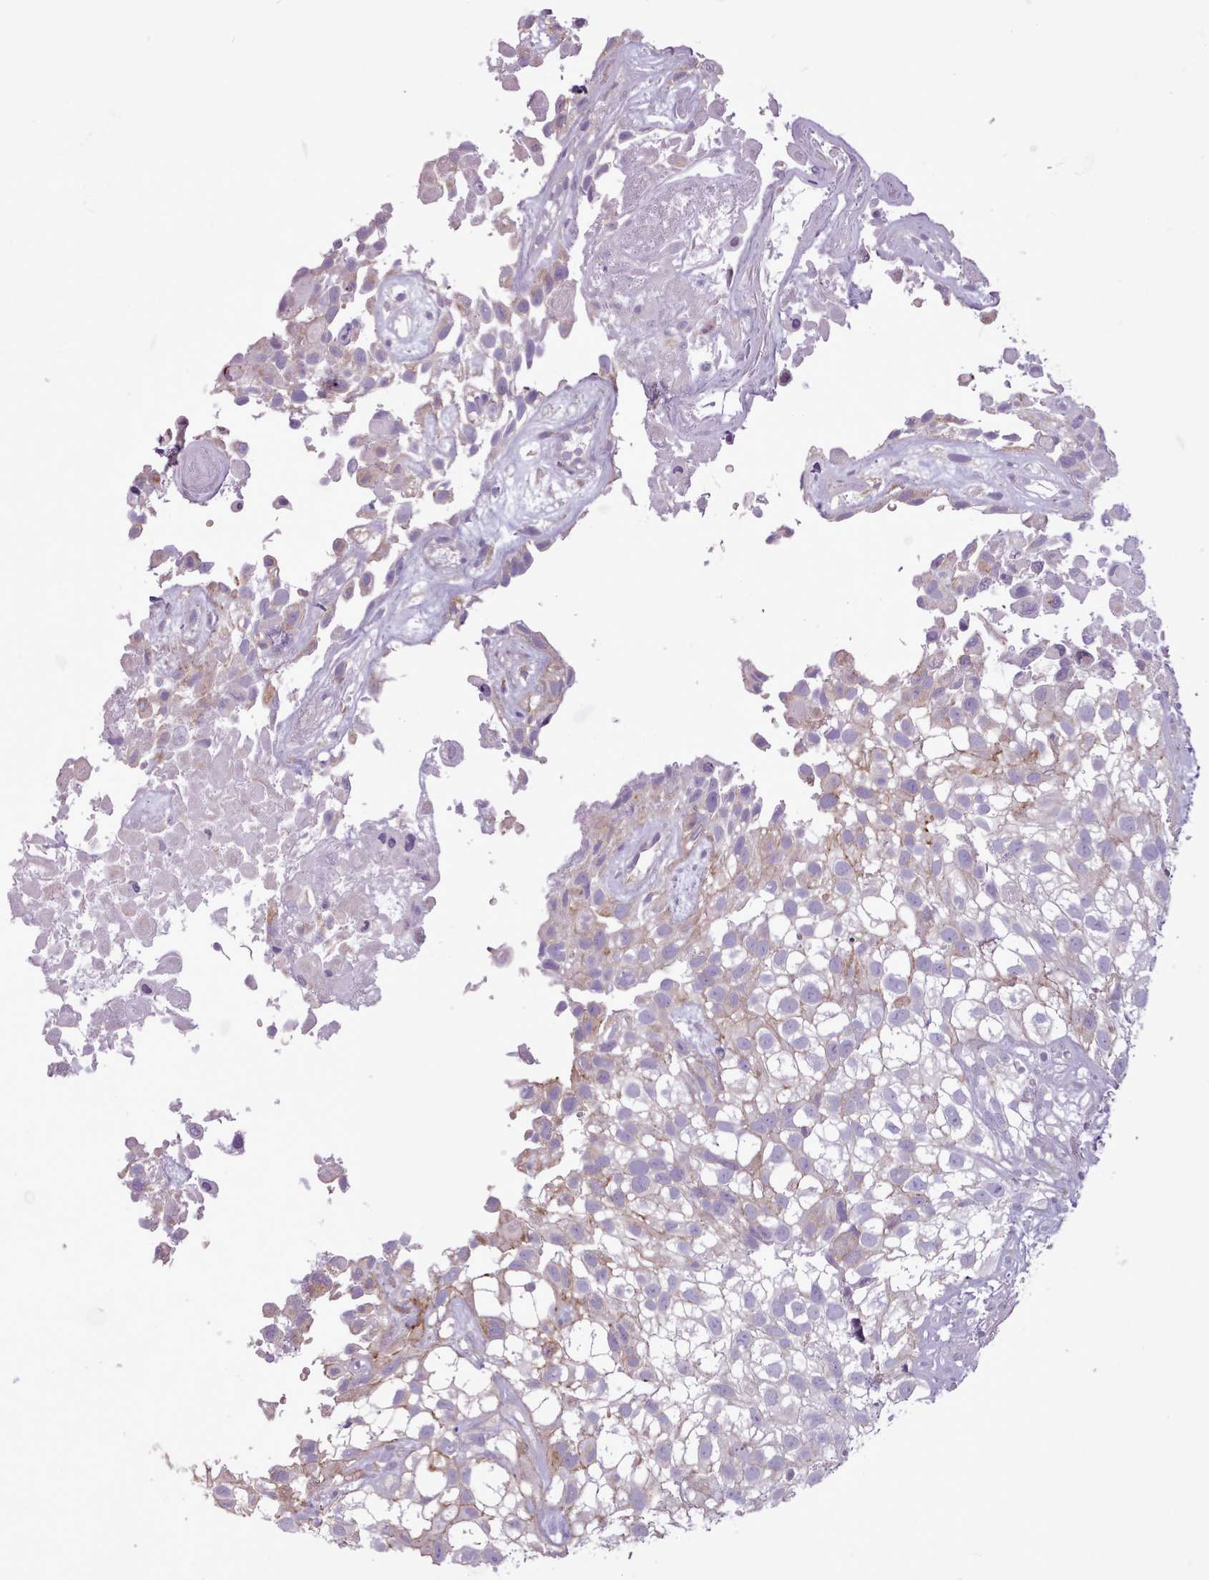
{"staining": {"intensity": "weak", "quantity": "<25%", "location": "cytoplasmic/membranous"}, "tissue": "urothelial cancer", "cell_type": "Tumor cells", "image_type": "cancer", "snomed": [{"axis": "morphology", "description": "Urothelial carcinoma, High grade"}, {"axis": "topography", "description": "Urinary bladder"}], "caption": "This is an immunohistochemistry histopathology image of human urothelial cancer. There is no expression in tumor cells.", "gene": "SLURP1", "patient": {"sex": "male", "age": 56}}